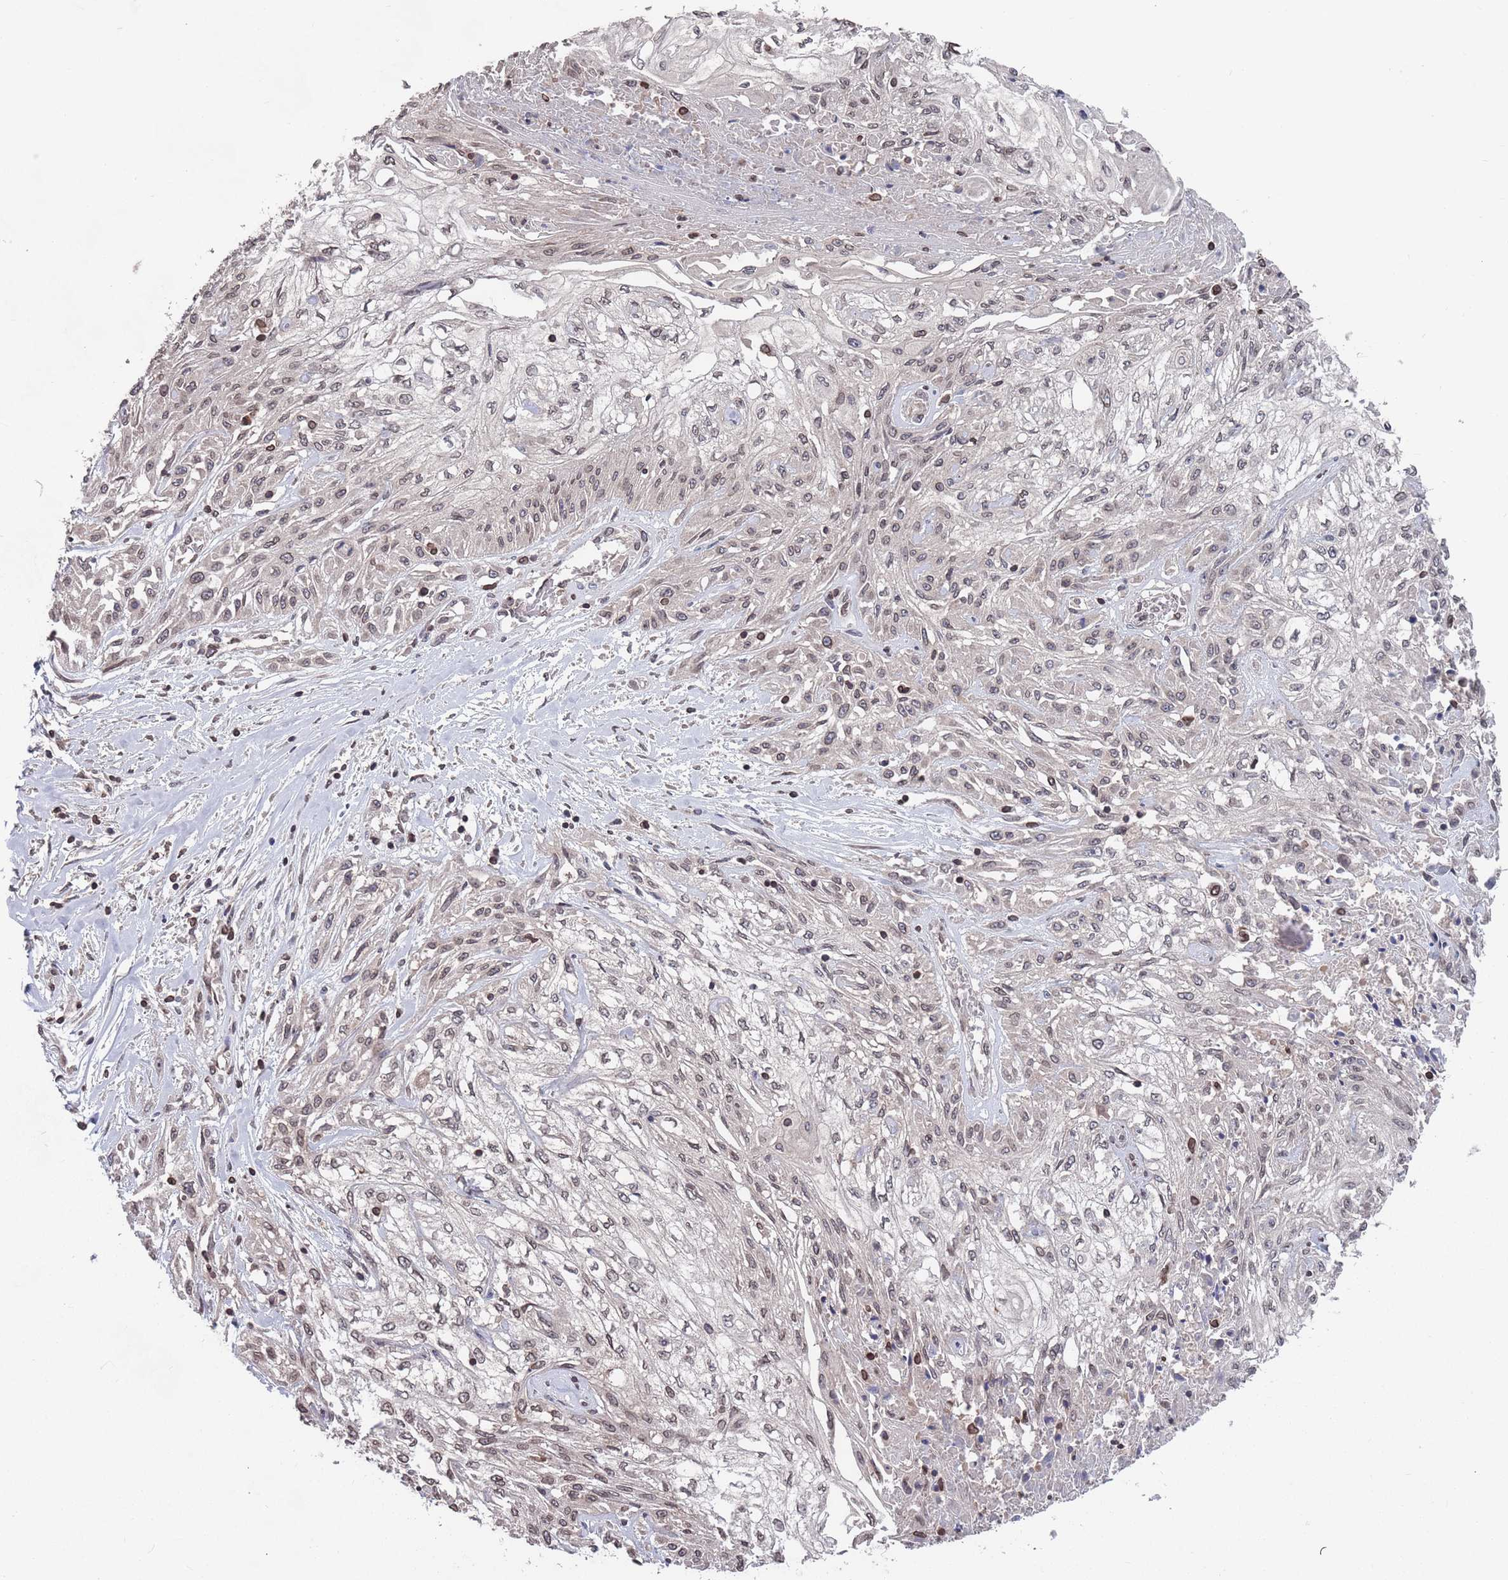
{"staining": {"intensity": "weak", "quantity": "25%-75%", "location": "cytoplasmic/membranous,nuclear"}, "tissue": "skin cancer", "cell_type": "Tumor cells", "image_type": "cancer", "snomed": [{"axis": "morphology", "description": "Squamous cell carcinoma, NOS"}, {"axis": "morphology", "description": "Squamous cell carcinoma, metastatic, NOS"}, {"axis": "topography", "description": "Skin"}, {"axis": "topography", "description": "Lymph node"}], "caption": "A photomicrograph of skin cancer (squamous cell carcinoma) stained for a protein shows weak cytoplasmic/membranous and nuclear brown staining in tumor cells.", "gene": "SDHAF3", "patient": {"sex": "male", "age": 75}}